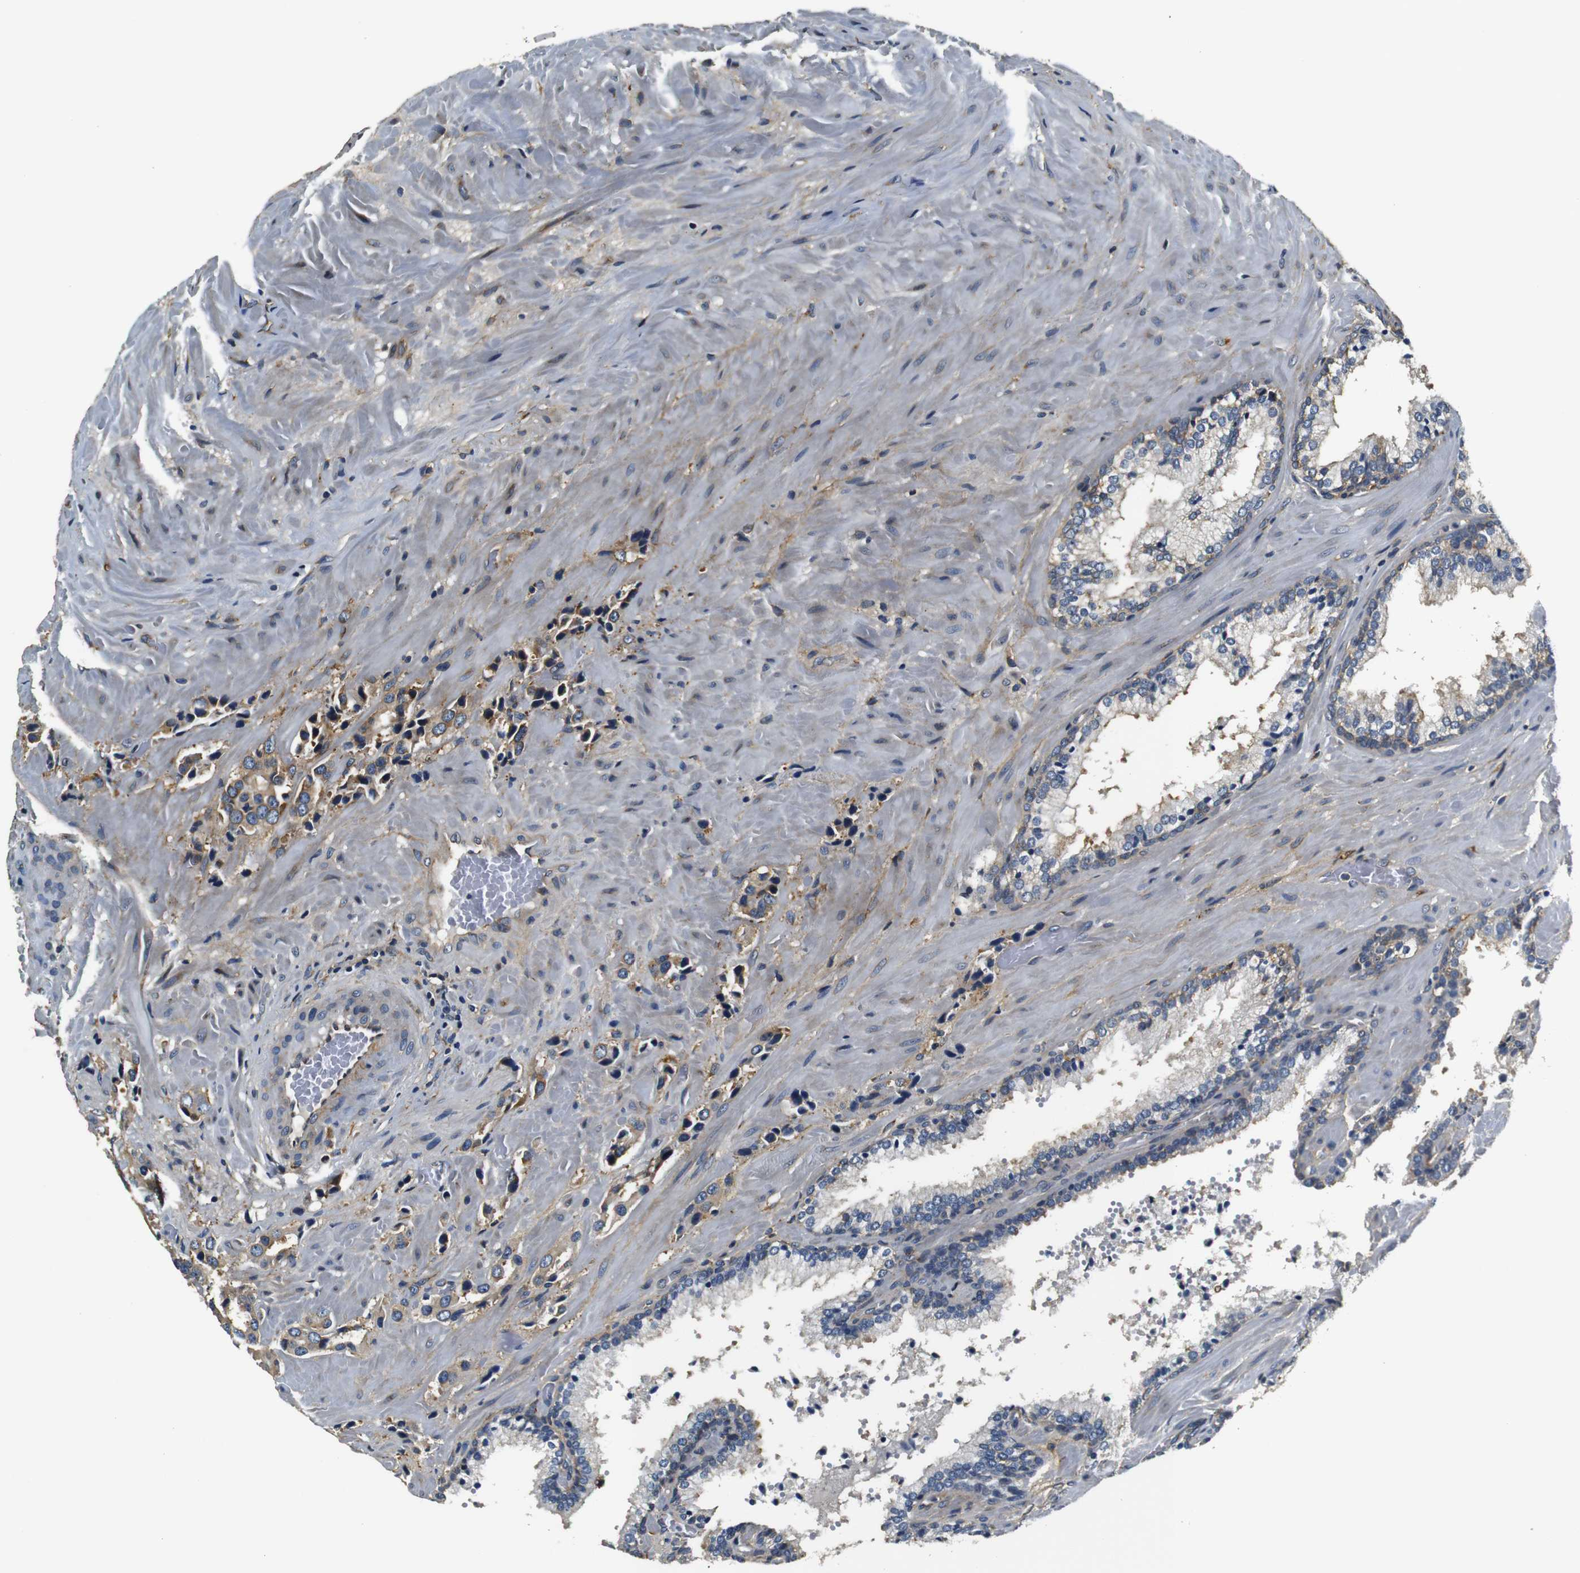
{"staining": {"intensity": "weak", "quantity": ">75%", "location": "cytoplasmic/membranous"}, "tissue": "prostate cancer", "cell_type": "Tumor cells", "image_type": "cancer", "snomed": [{"axis": "morphology", "description": "Adenocarcinoma, High grade"}, {"axis": "topography", "description": "Prostate"}], "caption": "A high-resolution histopathology image shows immunohistochemistry staining of prostate cancer, which reveals weak cytoplasmic/membranous positivity in approximately >75% of tumor cells.", "gene": "COL1A1", "patient": {"sex": "male", "age": 64}}